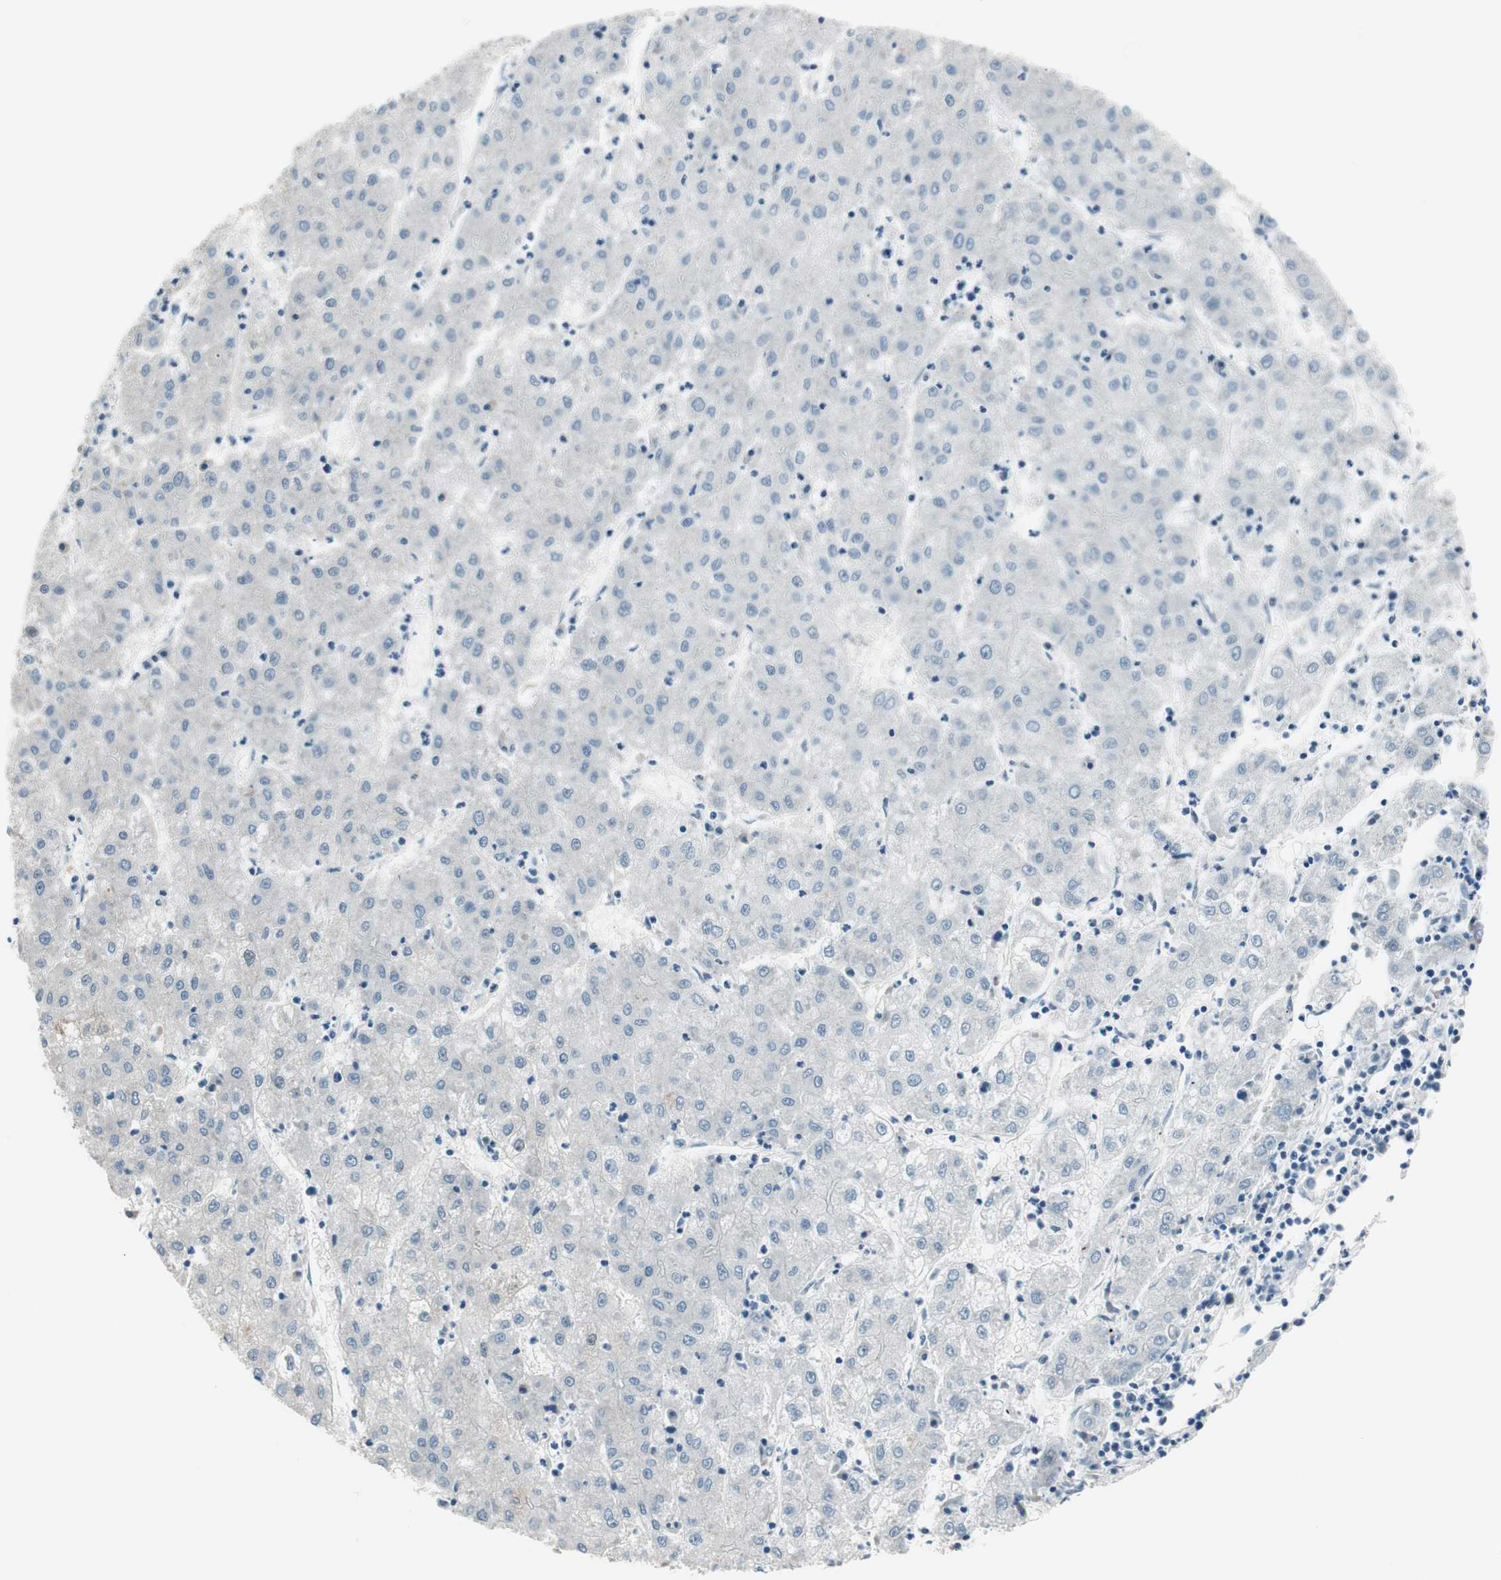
{"staining": {"intensity": "negative", "quantity": "none", "location": "none"}, "tissue": "liver cancer", "cell_type": "Tumor cells", "image_type": "cancer", "snomed": [{"axis": "morphology", "description": "Carcinoma, Hepatocellular, NOS"}, {"axis": "topography", "description": "Liver"}], "caption": "The histopathology image demonstrates no staining of tumor cells in hepatocellular carcinoma (liver).", "gene": "PRRG4", "patient": {"sex": "male", "age": 72}}